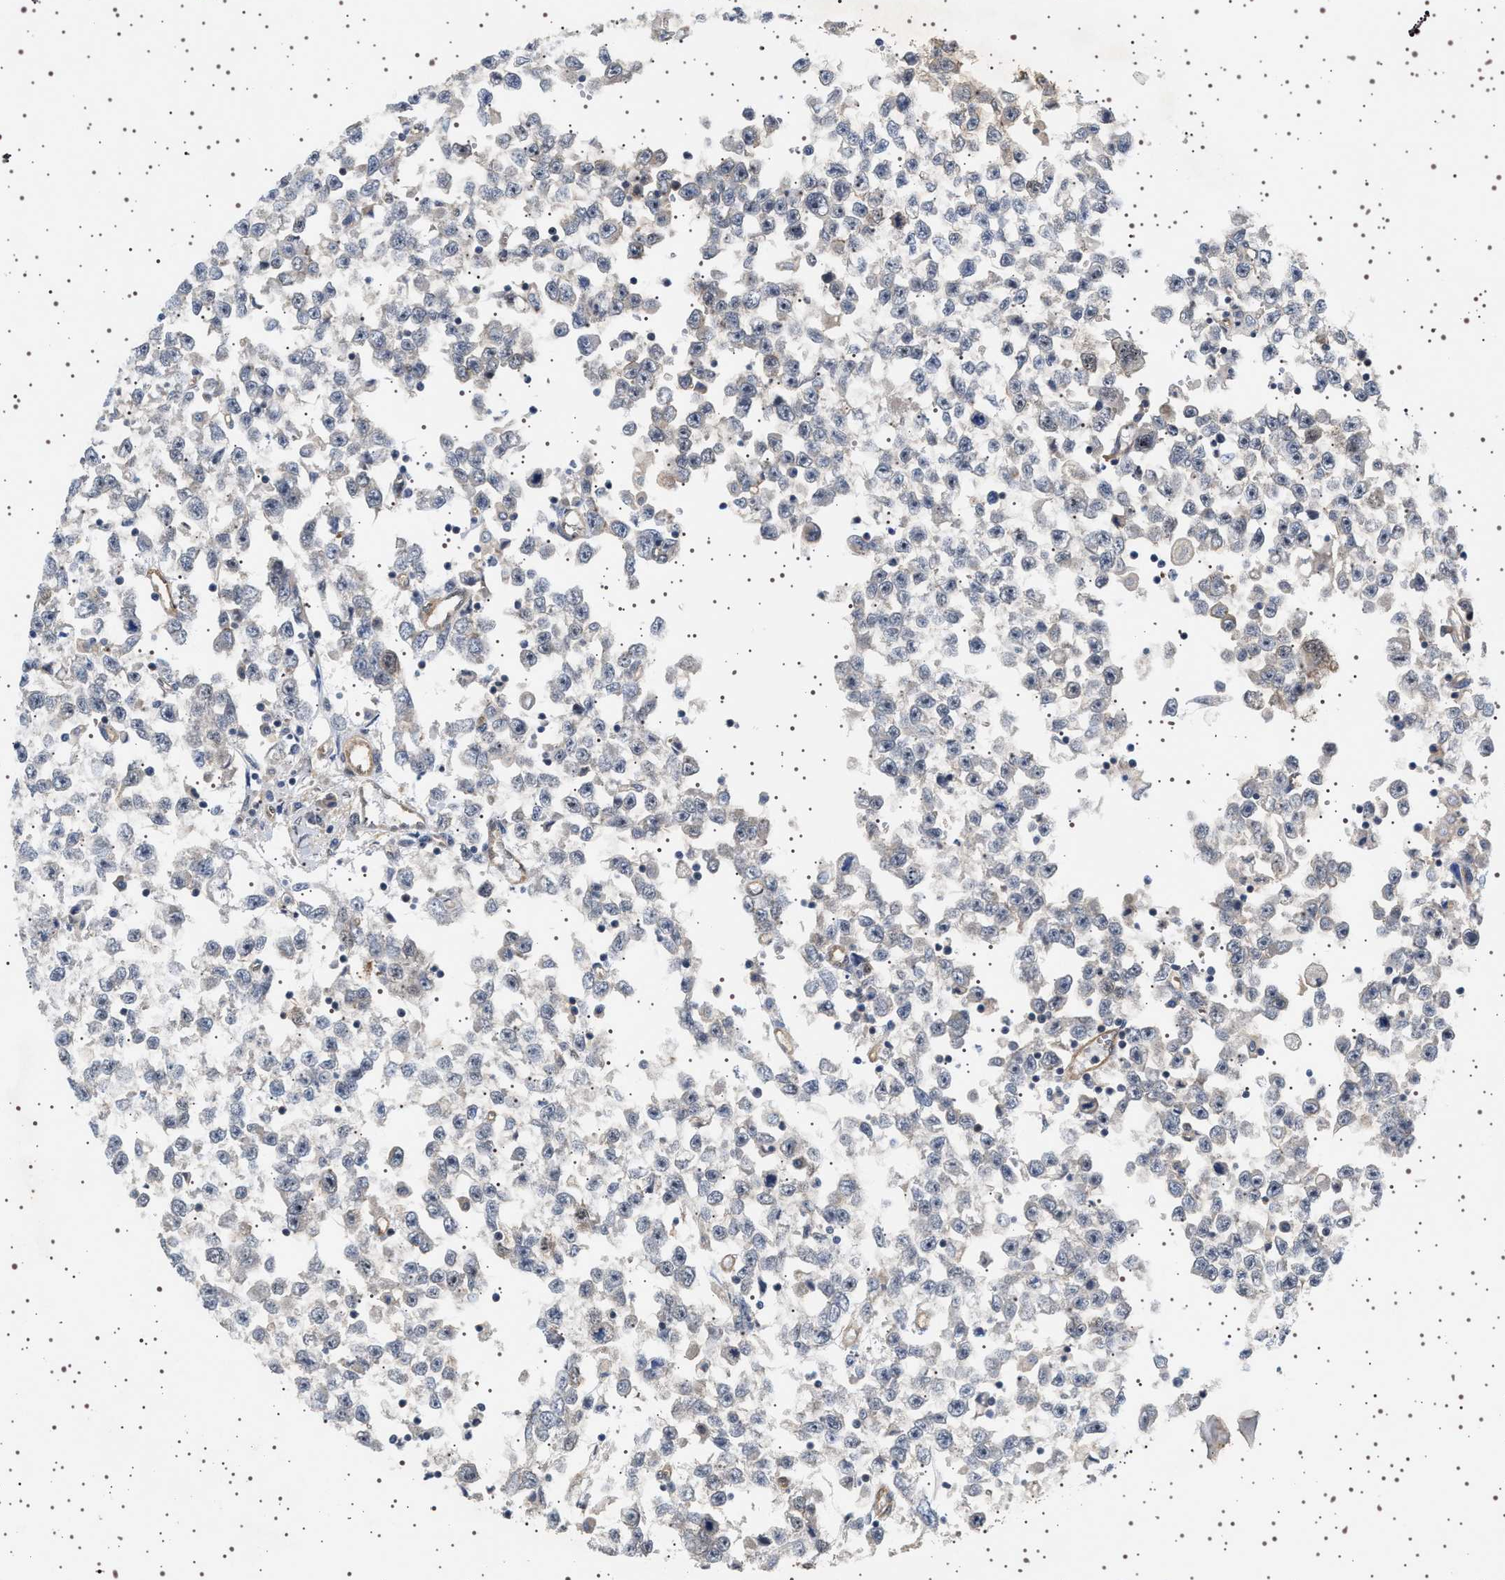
{"staining": {"intensity": "negative", "quantity": "none", "location": "none"}, "tissue": "testis cancer", "cell_type": "Tumor cells", "image_type": "cancer", "snomed": [{"axis": "morphology", "description": "Seminoma, NOS"}, {"axis": "morphology", "description": "Carcinoma, Embryonal, NOS"}, {"axis": "topography", "description": "Testis"}], "caption": "IHC of seminoma (testis) exhibits no staining in tumor cells.", "gene": "BAG3", "patient": {"sex": "male", "age": 51}}